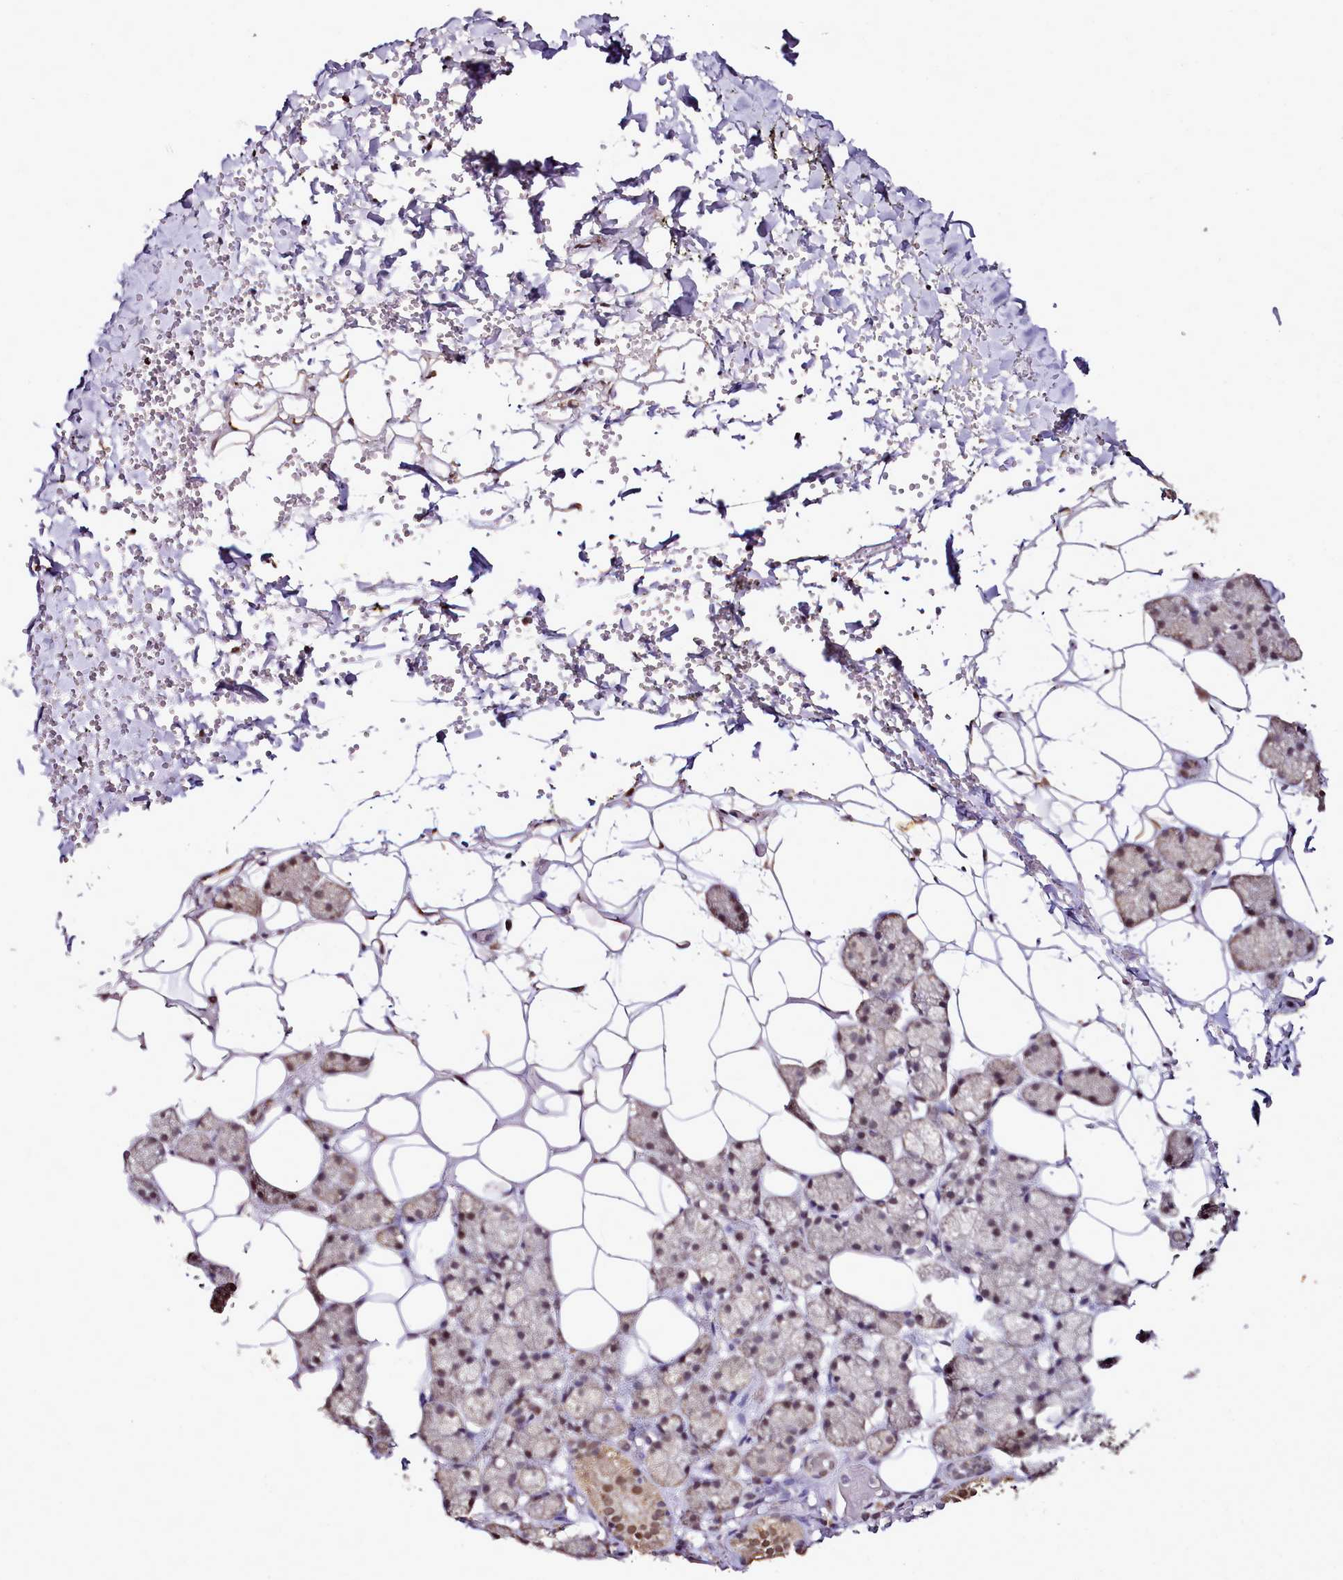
{"staining": {"intensity": "moderate", "quantity": "<25%", "location": "cytoplasmic/membranous,nuclear"}, "tissue": "salivary gland", "cell_type": "Glandular cells", "image_type": "normal", "snomed": [{"axis": "morphology", "description": "Normal tissue, NOS"}, {"axis": "topography", "description": "Salivary gland"}], "caption": "Salivary gland stained for a protein (brown) shows moderate cytoplasmic/membranous,nuclear positive positivity in approximately <25% of glandular cells.", "gene": "EDIL3", "patient": {"sex": "female", "age": 33}}